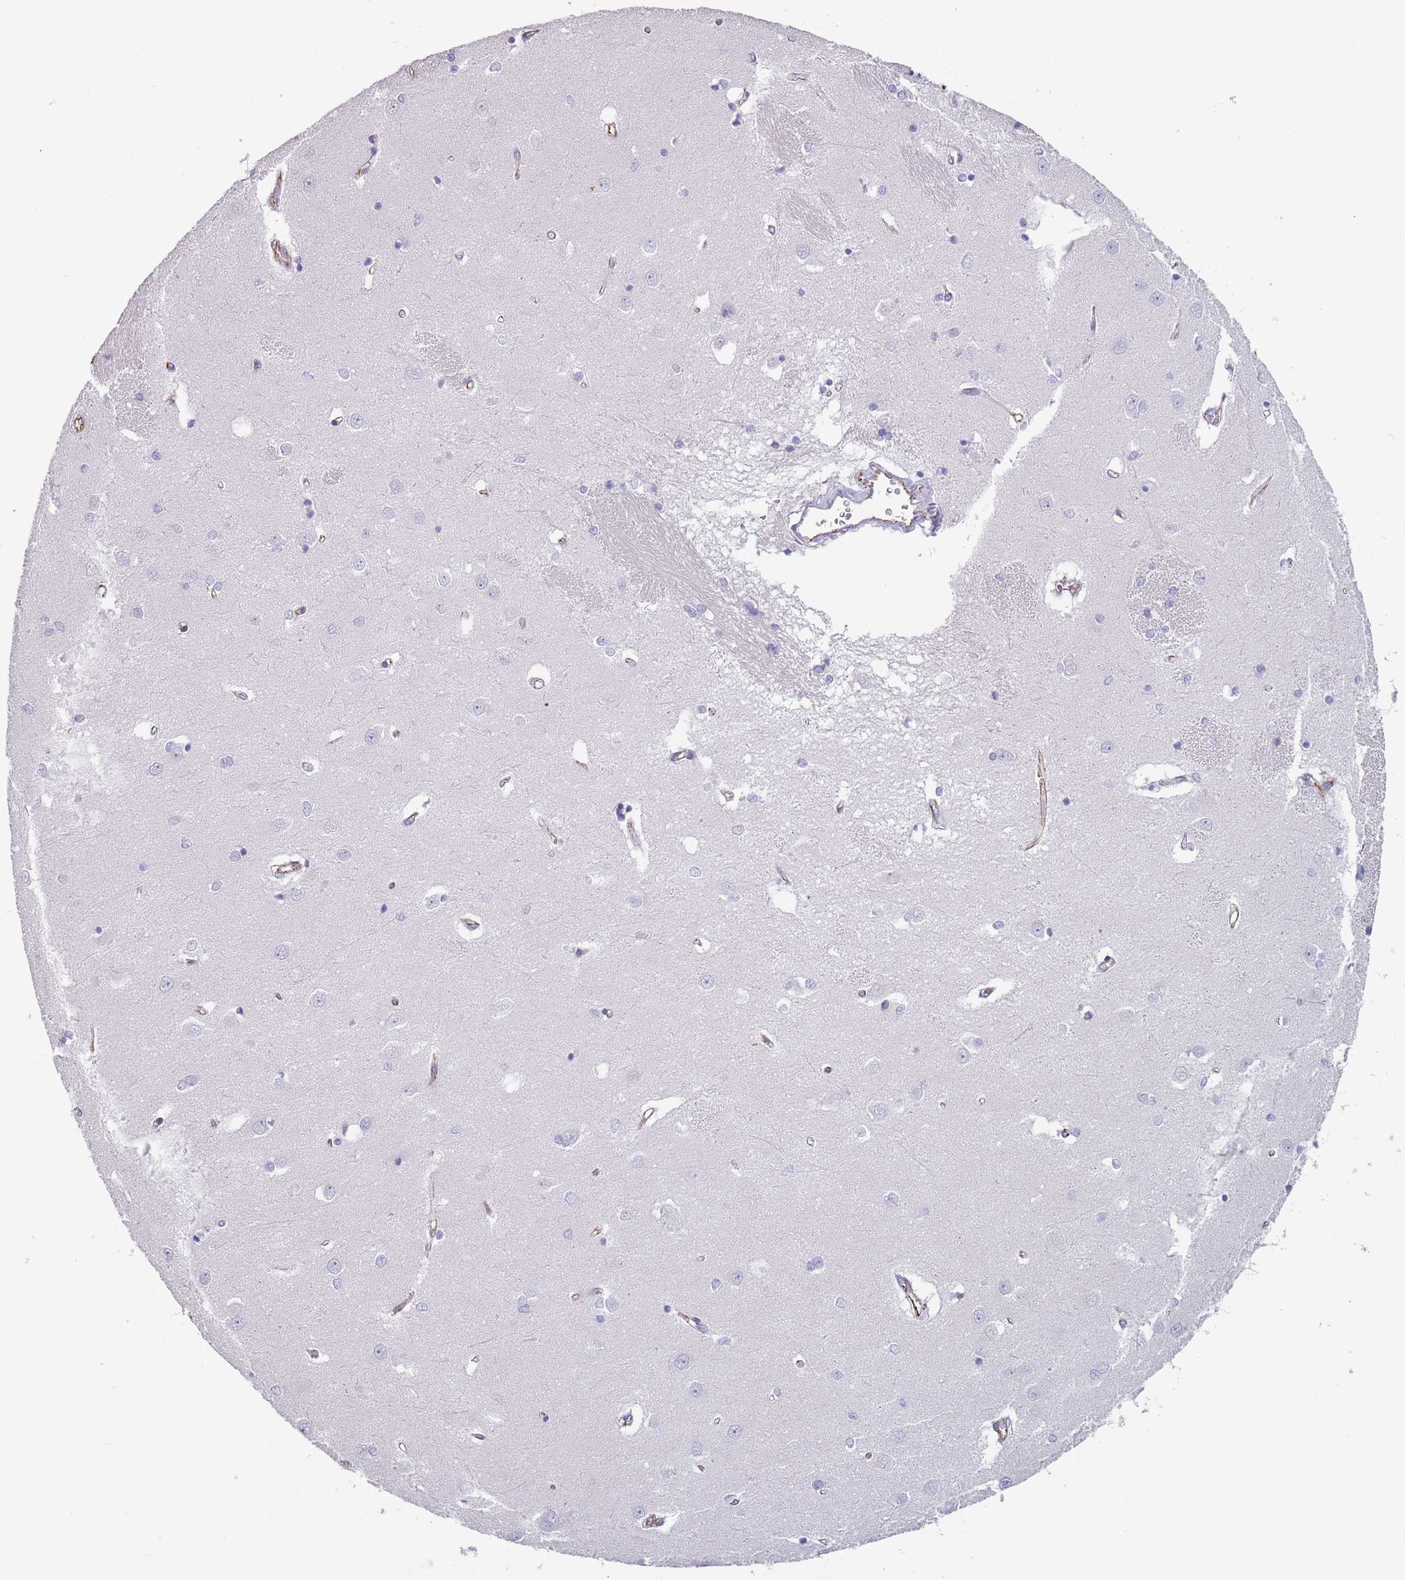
{"staining": {"intensity": "negative", "quantity": "none", "location": "none"}, "tissue": "caudate", "cell_type": "Glial cells", "image_type": "normal", "snomed": [{"axis": "morphology", "description": "Normal tissue, NOS"}, {"axis": "topography", "description": "Lateral ventricle wall"}], "caption": "The immunohistochemistry (IHC) image has no significant positivity in glial cells of caudate.", "gene": "OR5A2", "patient": {"sex": "male", "age": 37}}